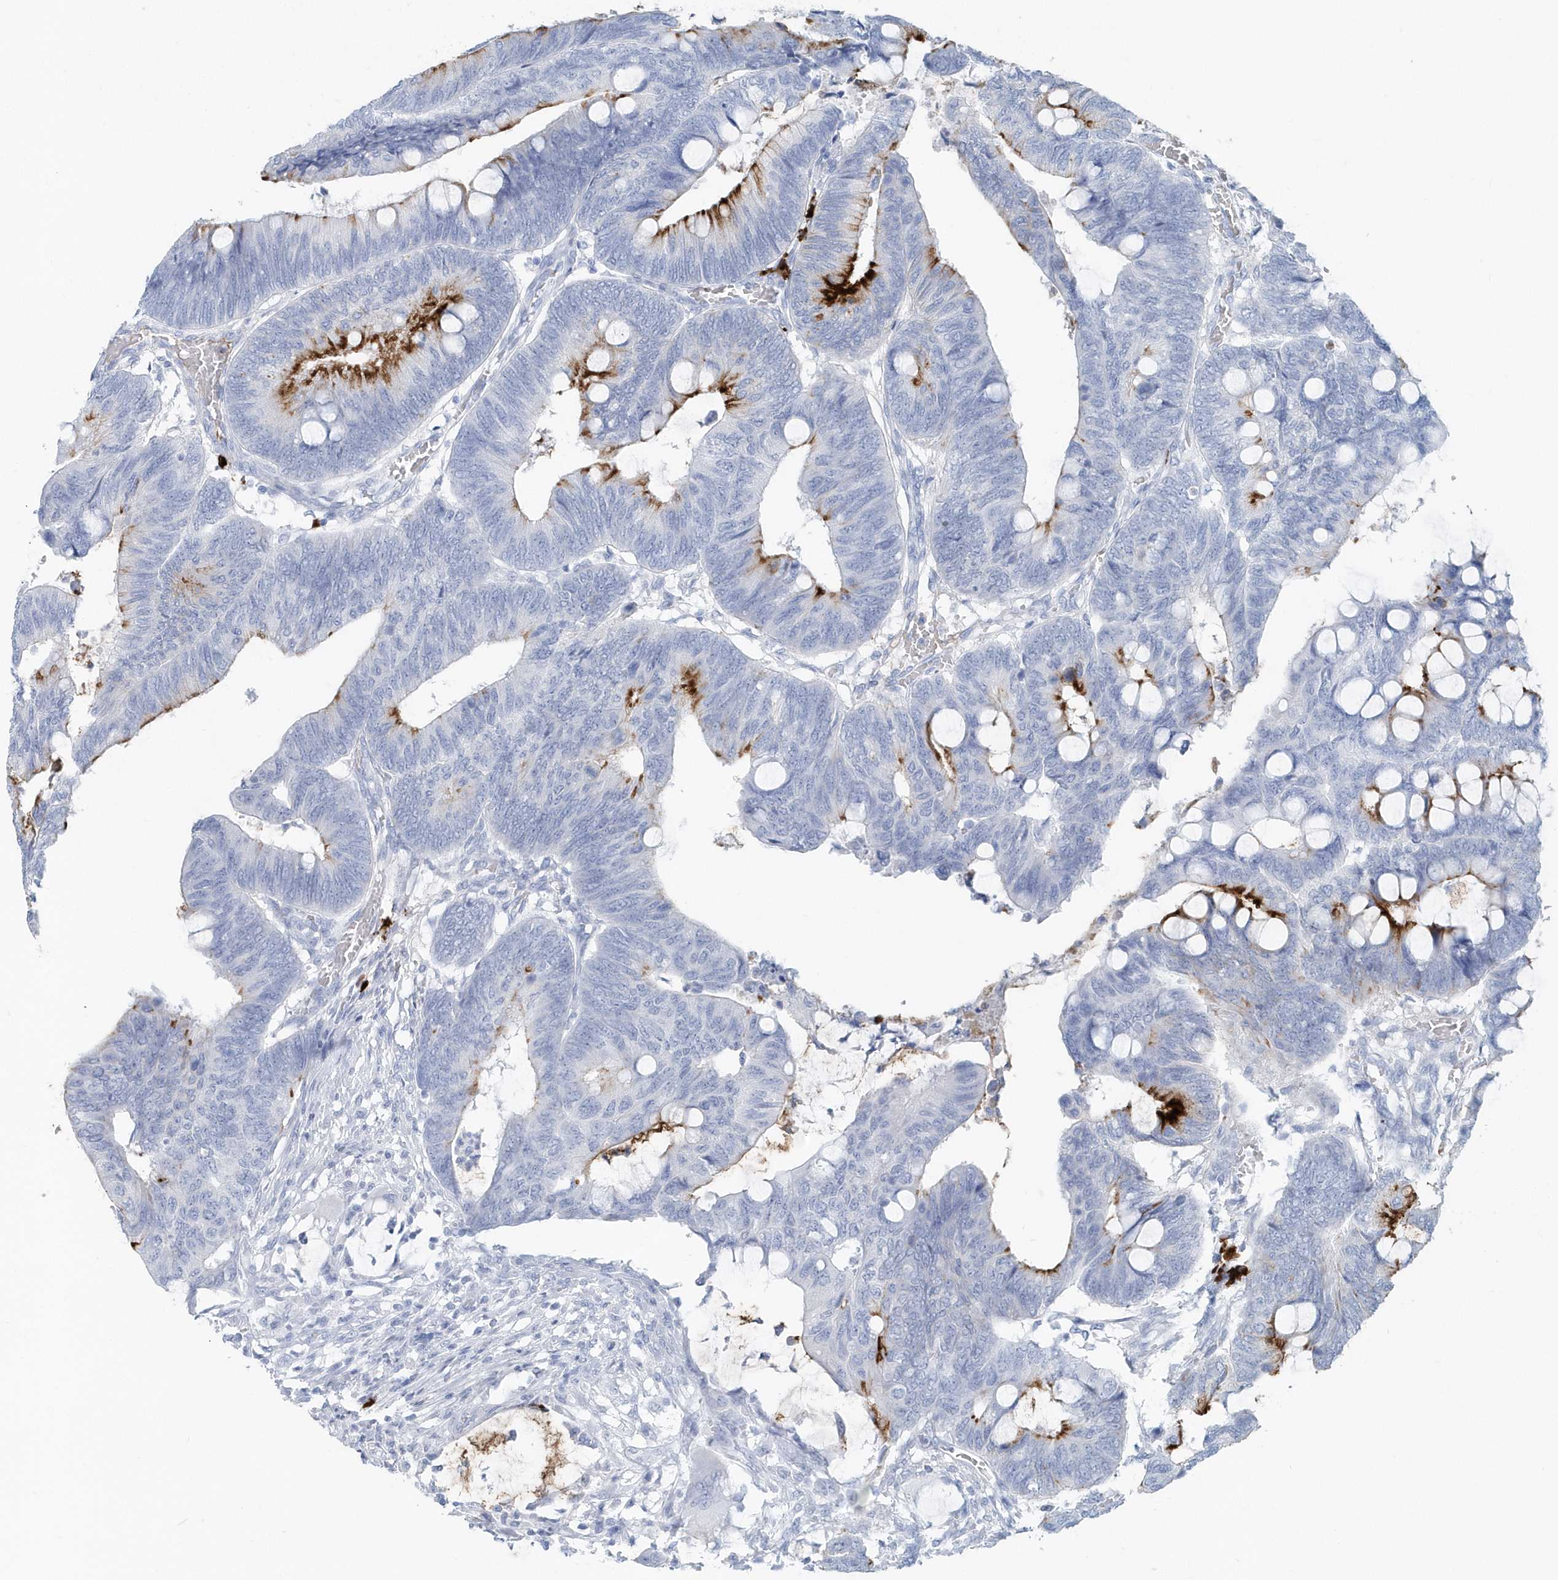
{"staining": {"intensity": "strong", "quantity": "<25%", "location": "cytoplasmic/membranous"}, "tissue": "colorectal cancer", "cell_type": "Tumor cells", "image_type": "cancer", "snomed": [{"axis": "morphology", "description": "Normal tissue, NOS"}, {"axis": "morphology", "description": "Adenocarcinoma, NOS"}, {"axis": "topography", "description": "Rectum"}, {"axis": "topography", "description": "Peripheral nerve tissue"}], "caption": "A brown stain shows strong cytoplasmic/membranous expression of a protein in colorectal adenocarcinoma tumor cells.", "gene": "JCHAIN", "patient": {"sex": "male", "age": 92}}